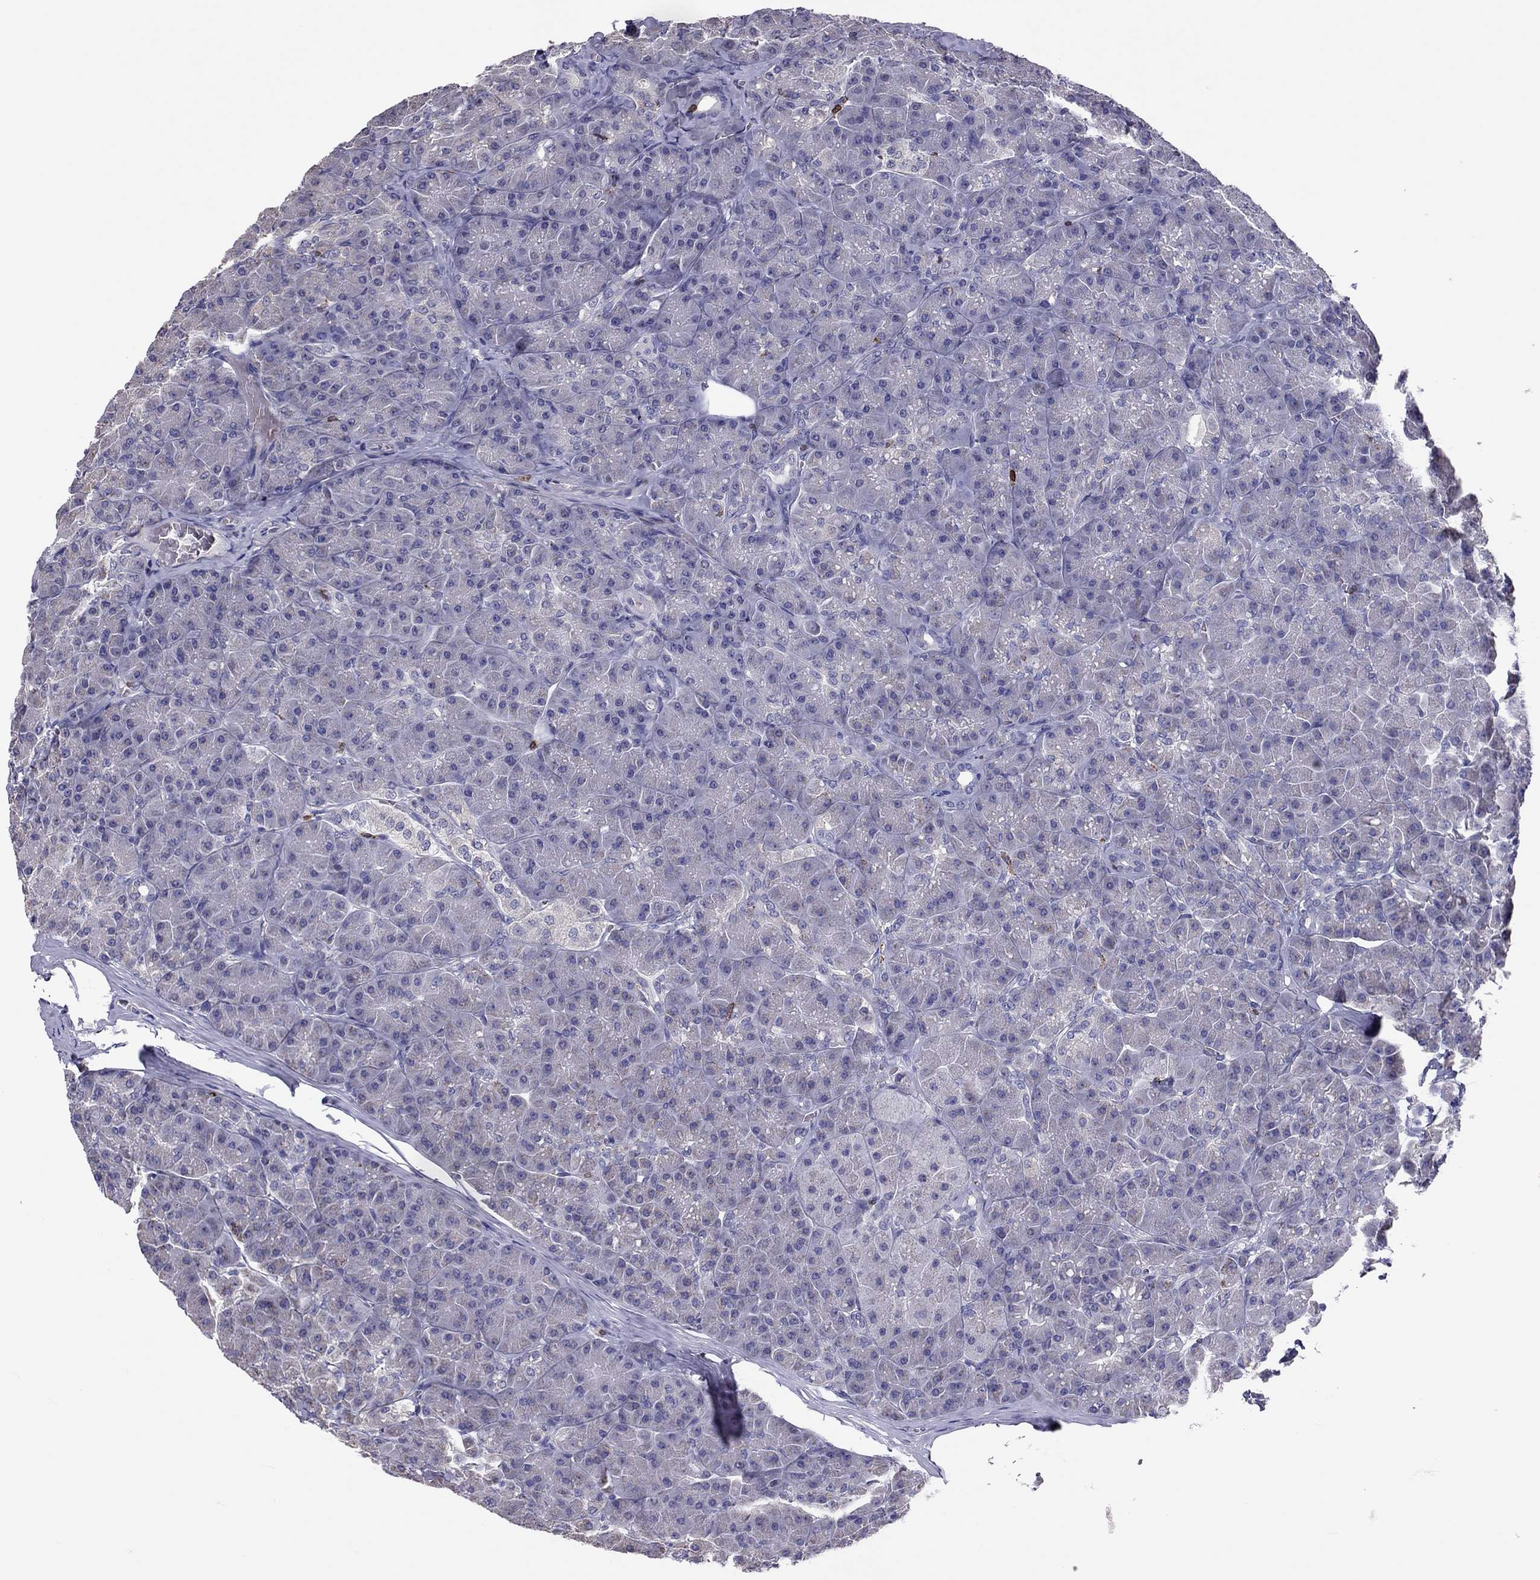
{"staining": {"intensity": "negative", "quantity": "none", "location": "none"}, "tissue": "pancreas", "cell_type": "Exocrine glandular cells", "image_type": "normal", "snomed": [{"axis": "morphology", "description": "Normal tissue, NOS"}, {"axis": "topography", "description": "Pancreas"}], "caption": "The photomicrograph displays no significant expression in exocrine glandular cells of pancreas. (DAB IHC visualized using brightfield microscopy, high magnification).", "gene": "ADORA2A", "patient": {"sex": "male", "age": 57}}